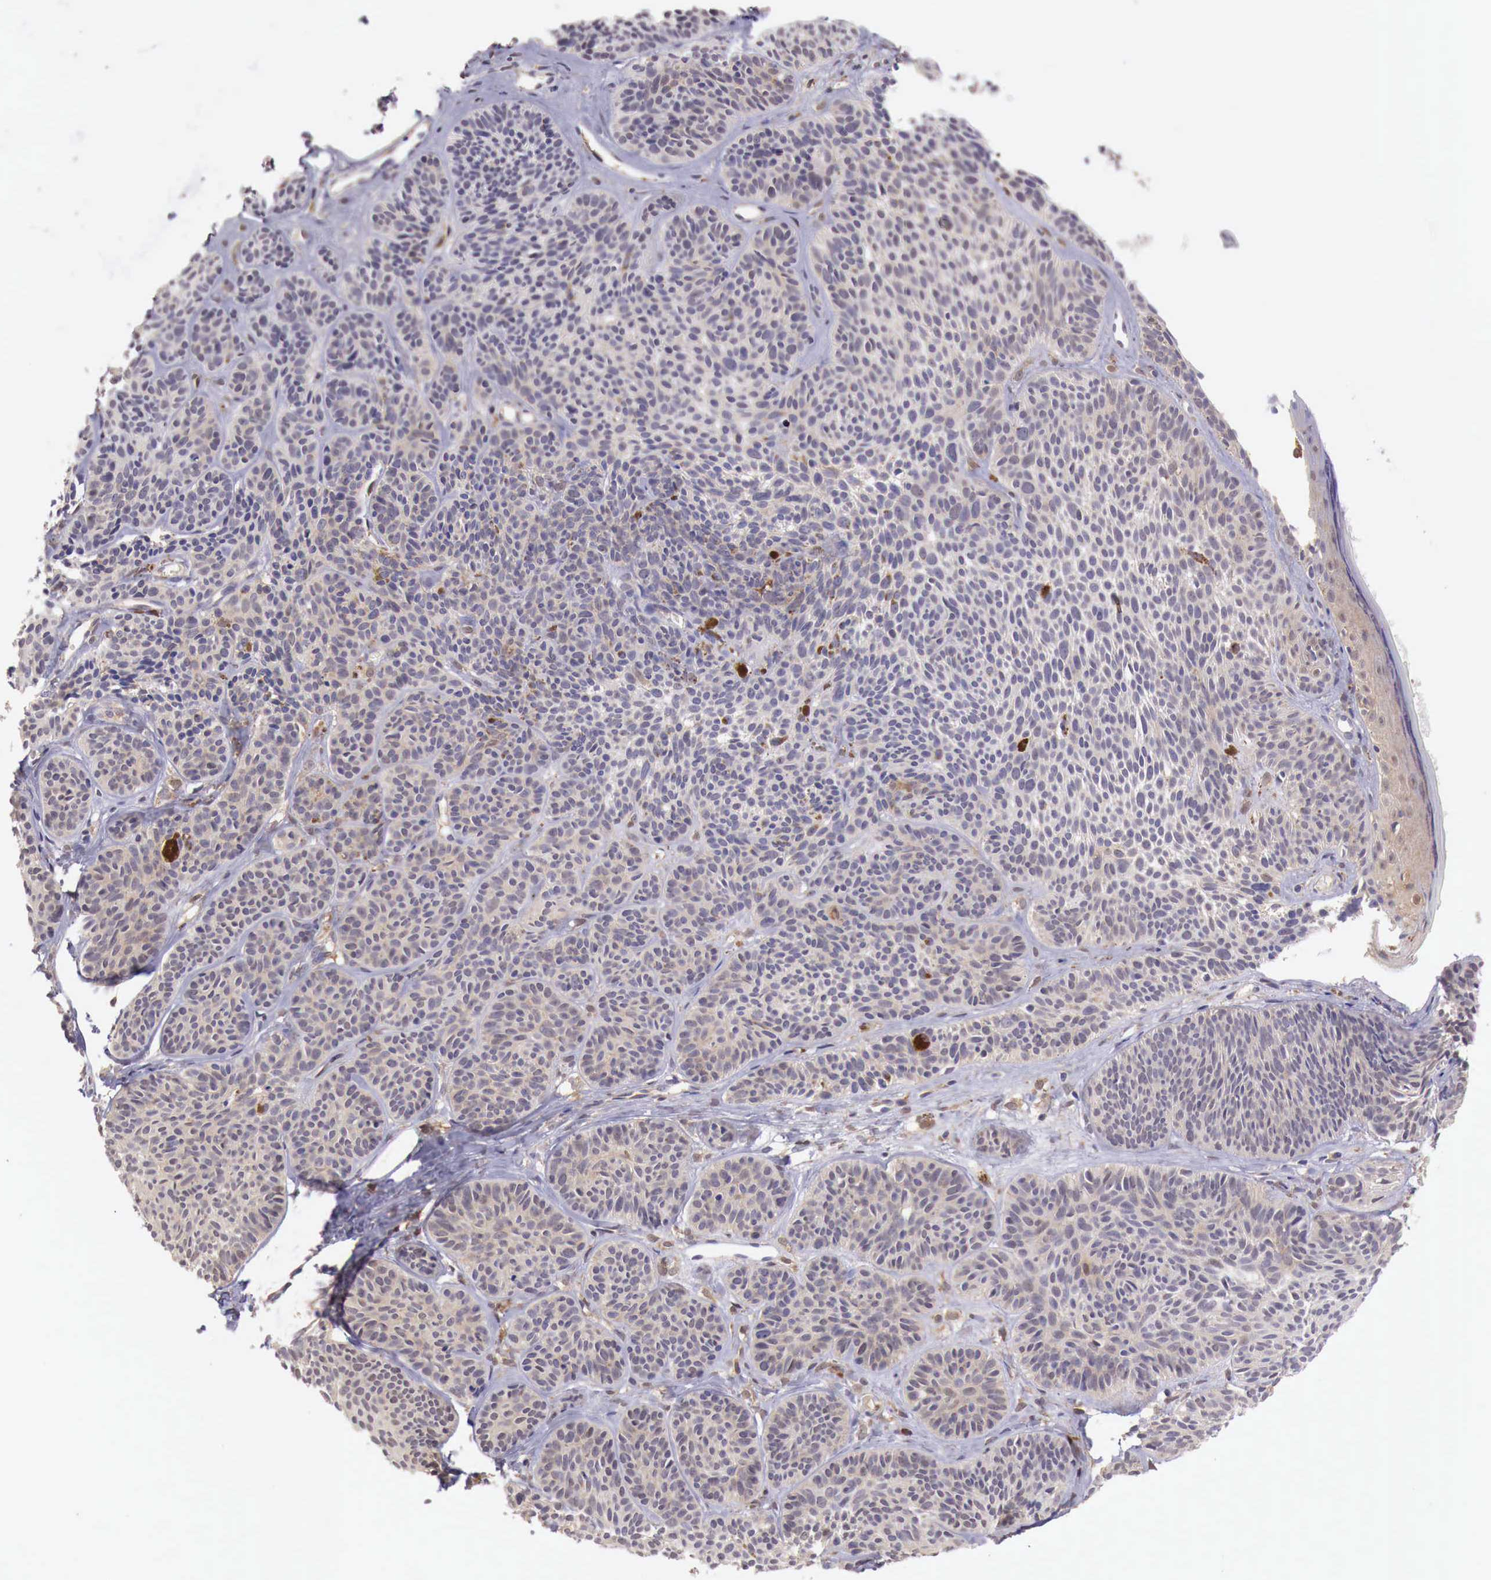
{"staining": {"intensity": "weak", "quantity": ">75%", "location": "cytoplasmic/membranous"}, "tissue": "skin cancer", "cell_type": "Tumor cells", "image_type": "cancer", "snomed": [{"axis": "morphology", "description": "Basal cell carcinoma"}, {"axis": "topography", "description": "Skin"}], "caption": "Protein staining reveals weak cytoplasmic/membranous expression in about >75% of tumor cells in skin cancer. (Brightfield microscopy of DAB IHC at high magnification).", "gene": "GAB2", "patient": {"sex": "female", "age": 62}}